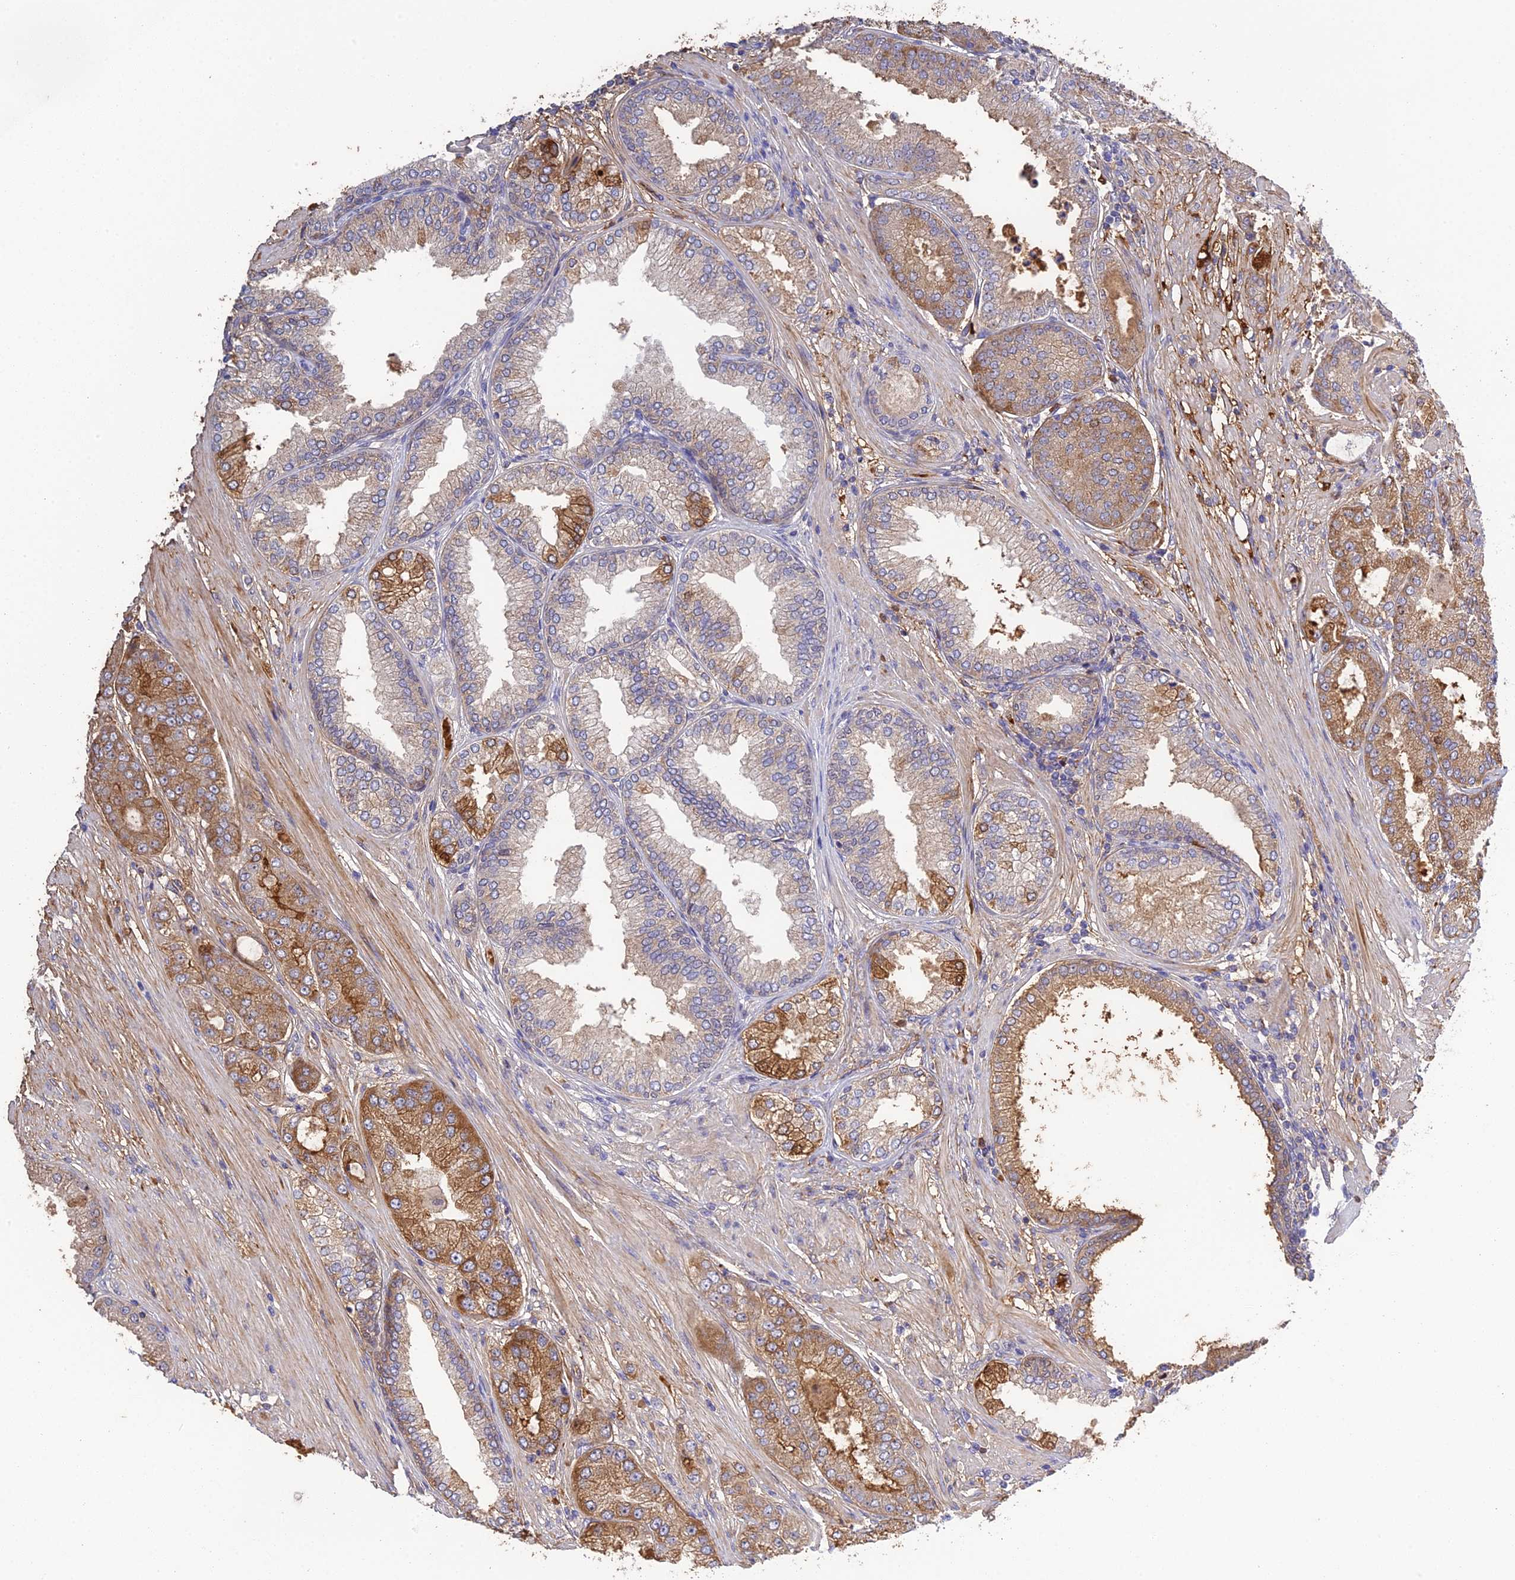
{"staining": {"intensity": "moderate", "quantity": "25%-75%", "location": "cytoplasmic/membranous"}, "tissue": "prostate cancer", "cell_type": "Tumor cells", "image_type": "cancer", "snomed": [{"axis": "morphology", "description": "Adenocarcinoma, High grade"}, {"axis": "topography", "description": "Prostate"}], "caption": "Tumor cells demonstrate moderate cytoplasmic/membranous expression in approximately 25%-75% of cells in prostate adenocarcinoma (high-grade).", "gene": "PZP", "patient": {"sex": "male", "age": 71}}